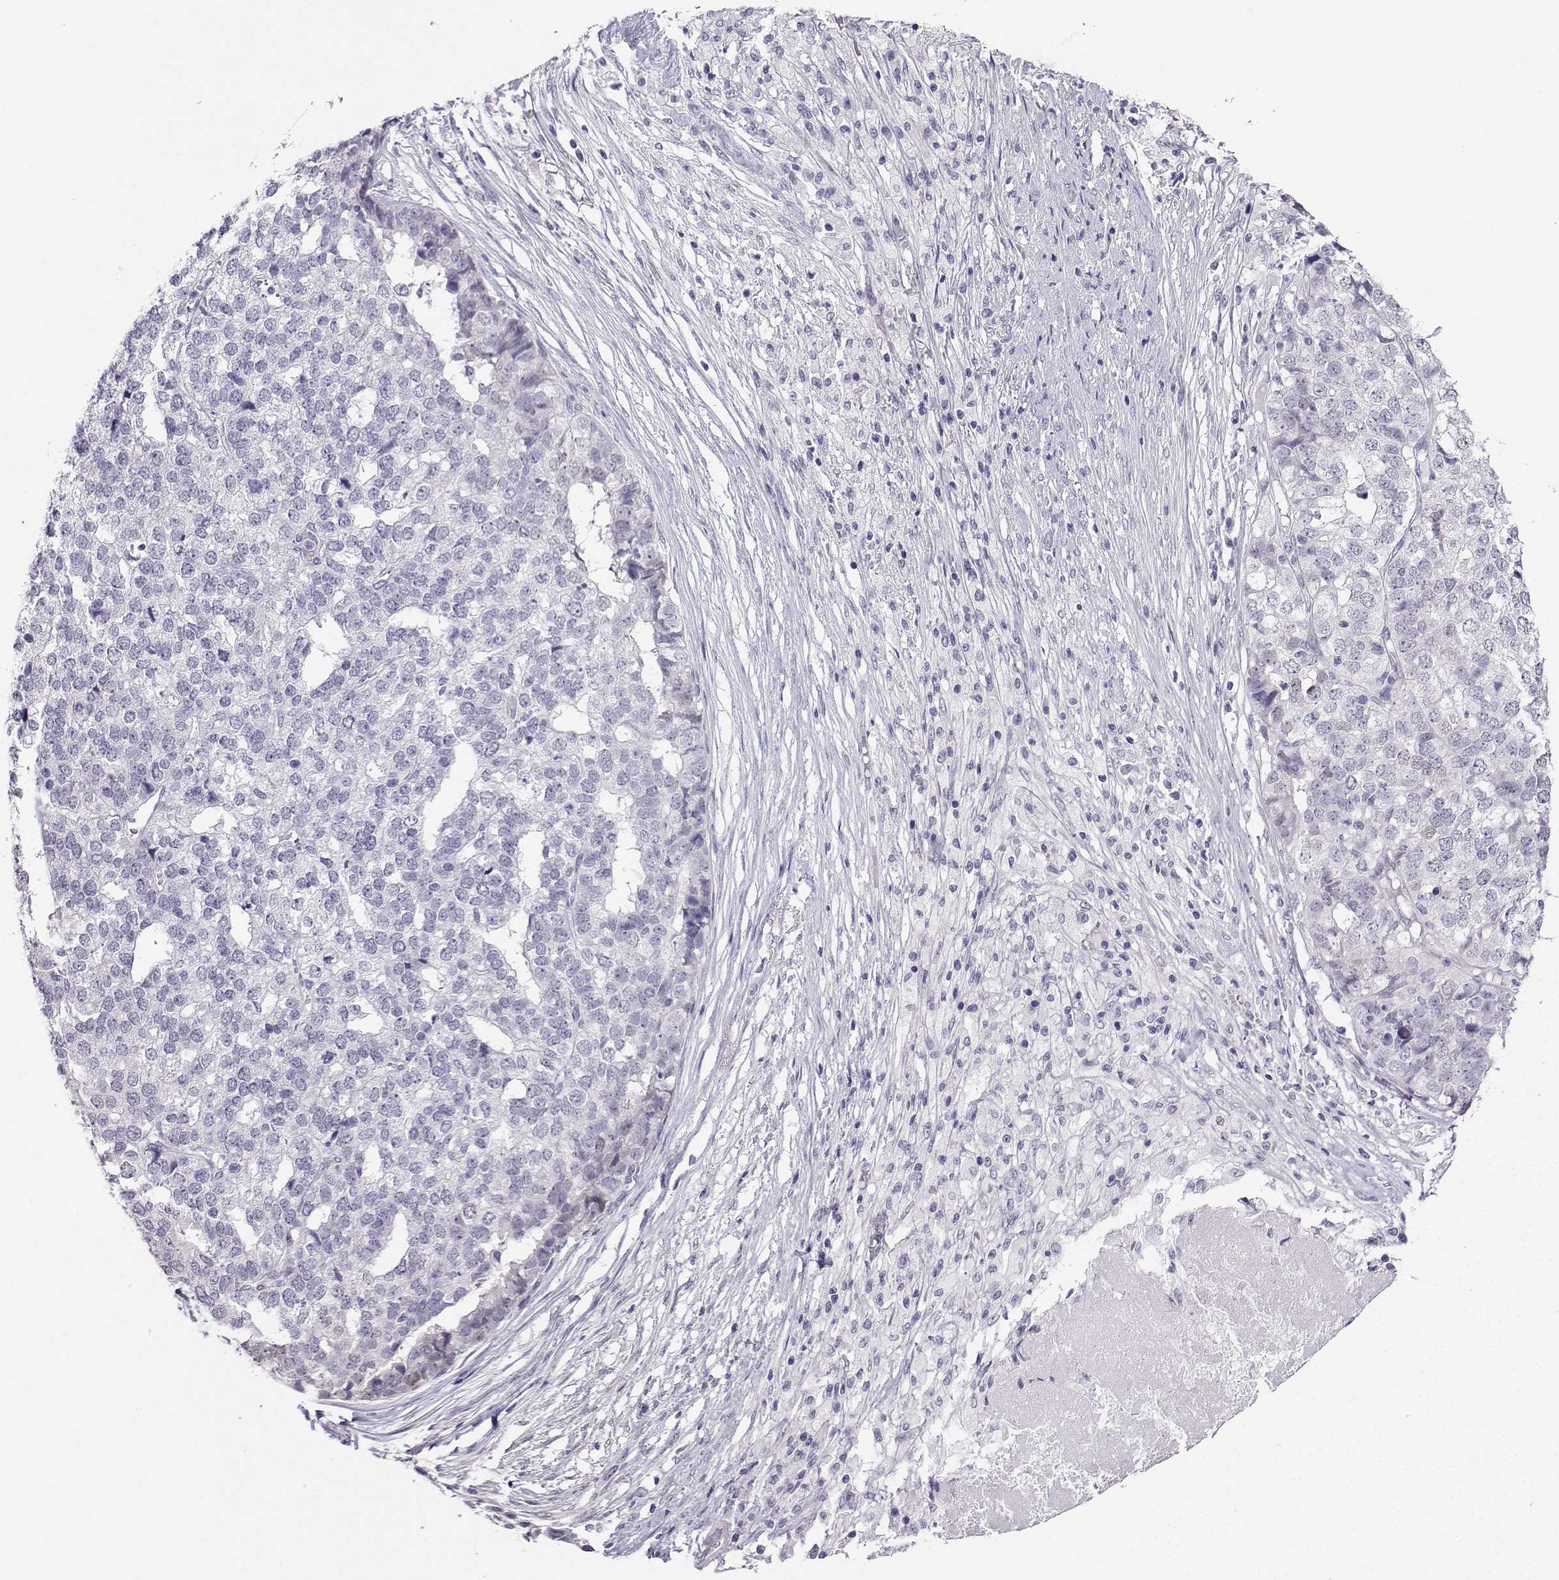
{"staining": {"intensity": "negative", "quantity": "none", "location": "none"}, "tissue": "stomach cancer", "cell_type": "Tumor cells", "image_type": "cancer", "snomed": [{"axis": "morphology", "description": "Adenocarcinoma, NOS"}, {"axis": "topography", "description": "Stomach"}], "caption": "Stomach cancer was stained to show a protein in brown. There is no significant staining in tumor cells.", "gene": "KIF17", "patient": {"sex": "male", "age": 69}}